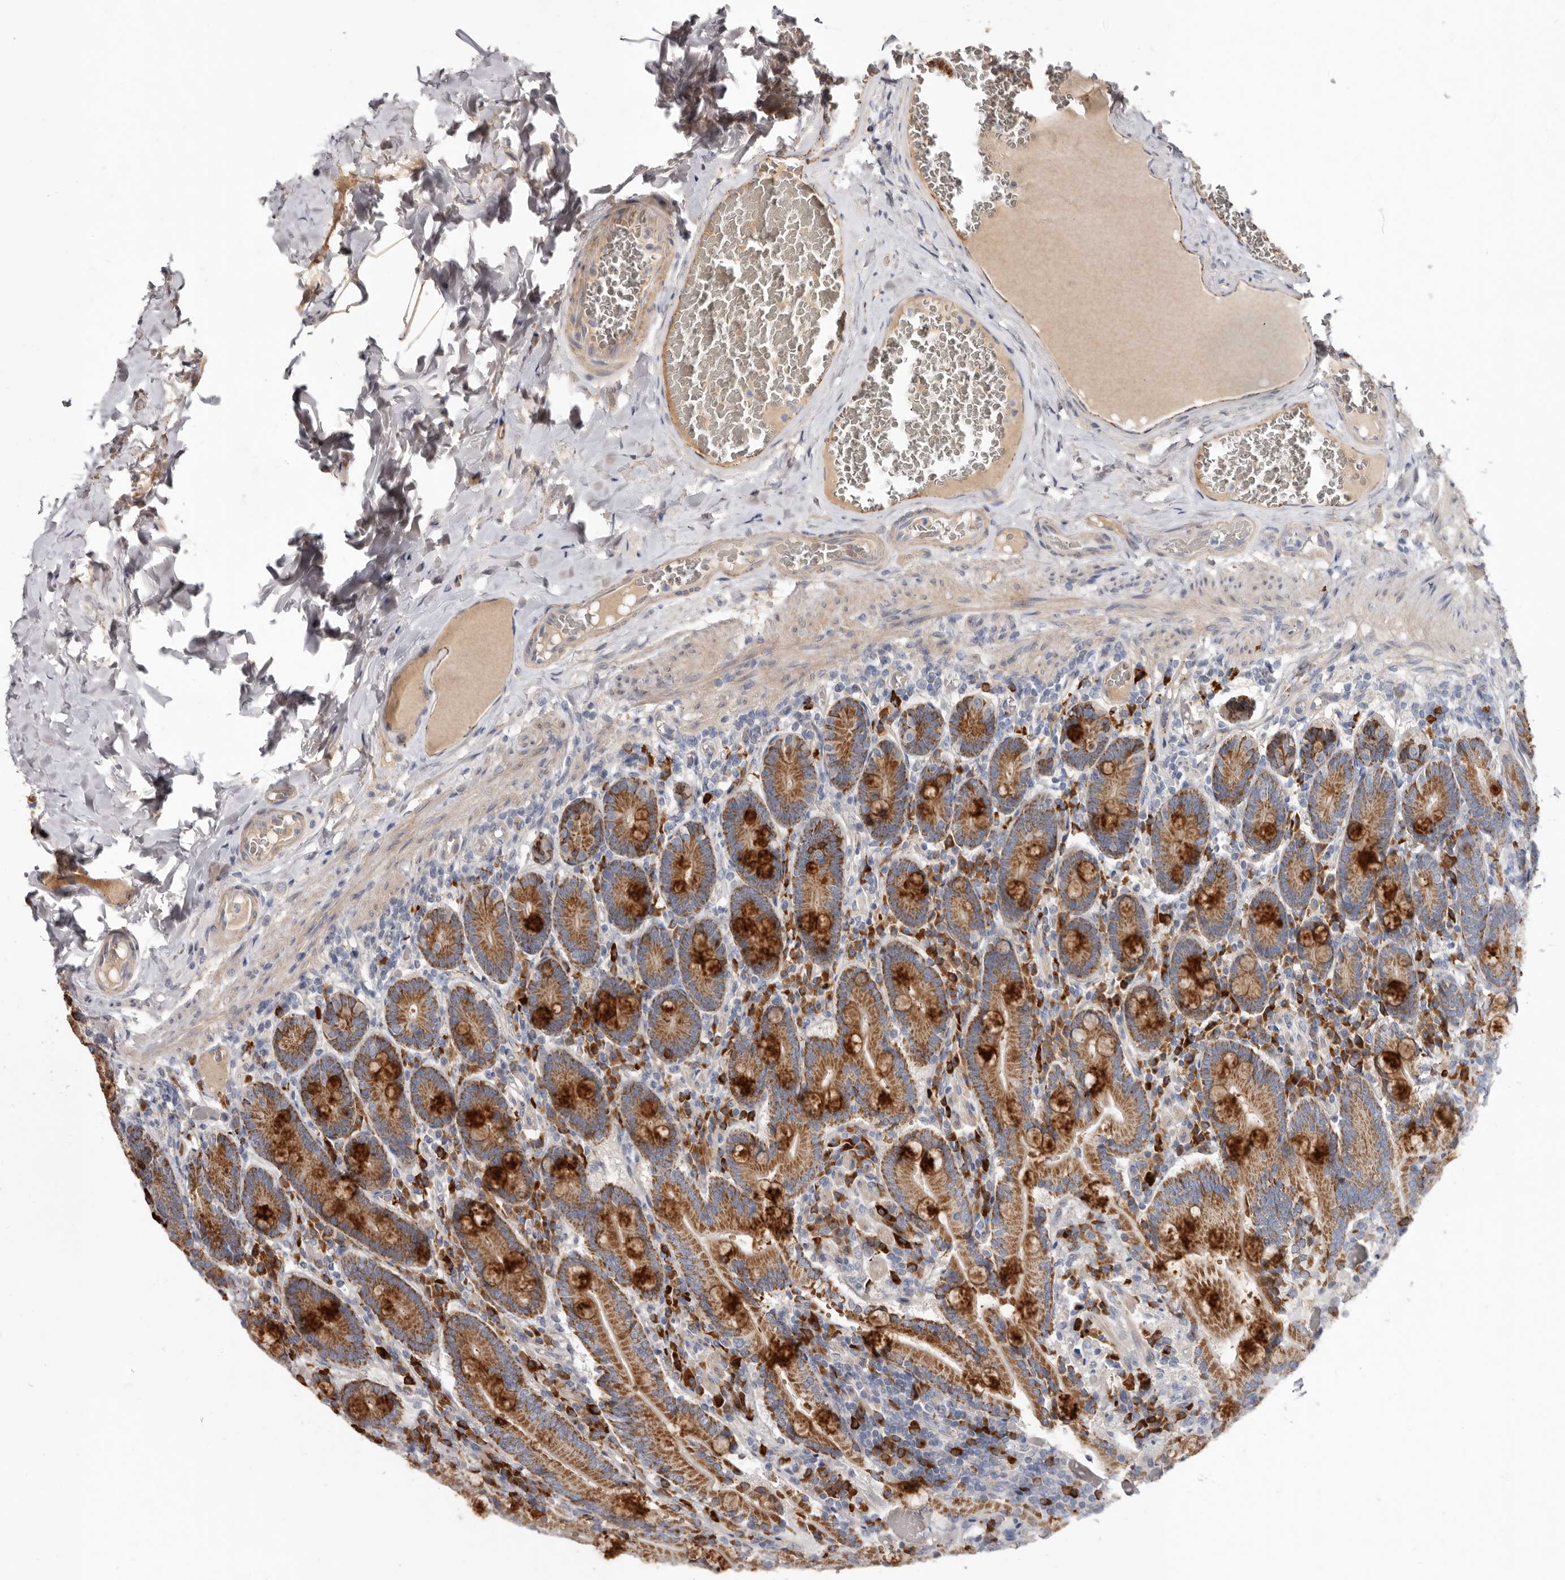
{"staining": {"intensity": "strong", "quantity": ">75%", "location": "cytoplasmic/membranous"}, "tissue": "duodenum", "cell_type": "Glandular cells", "image_type": "normal", "snomed": [{"axis": "morphology", "description": "Normal tissue, NOS"}, {"axis": "topography", "description": "Duodenum"}], "caption": "Protein expression by immunohistochemistry (IHC) displays strong cytoplasmic/membranous positivity in about >75% of glandular cells in normal duodenum. (DAB (3,3'-diaminobenzidine) IHC, brown staining for protein, blue staining for nuclei).", "gene": "SPTA1", "patient": {"sex": "female", "age": 62}}